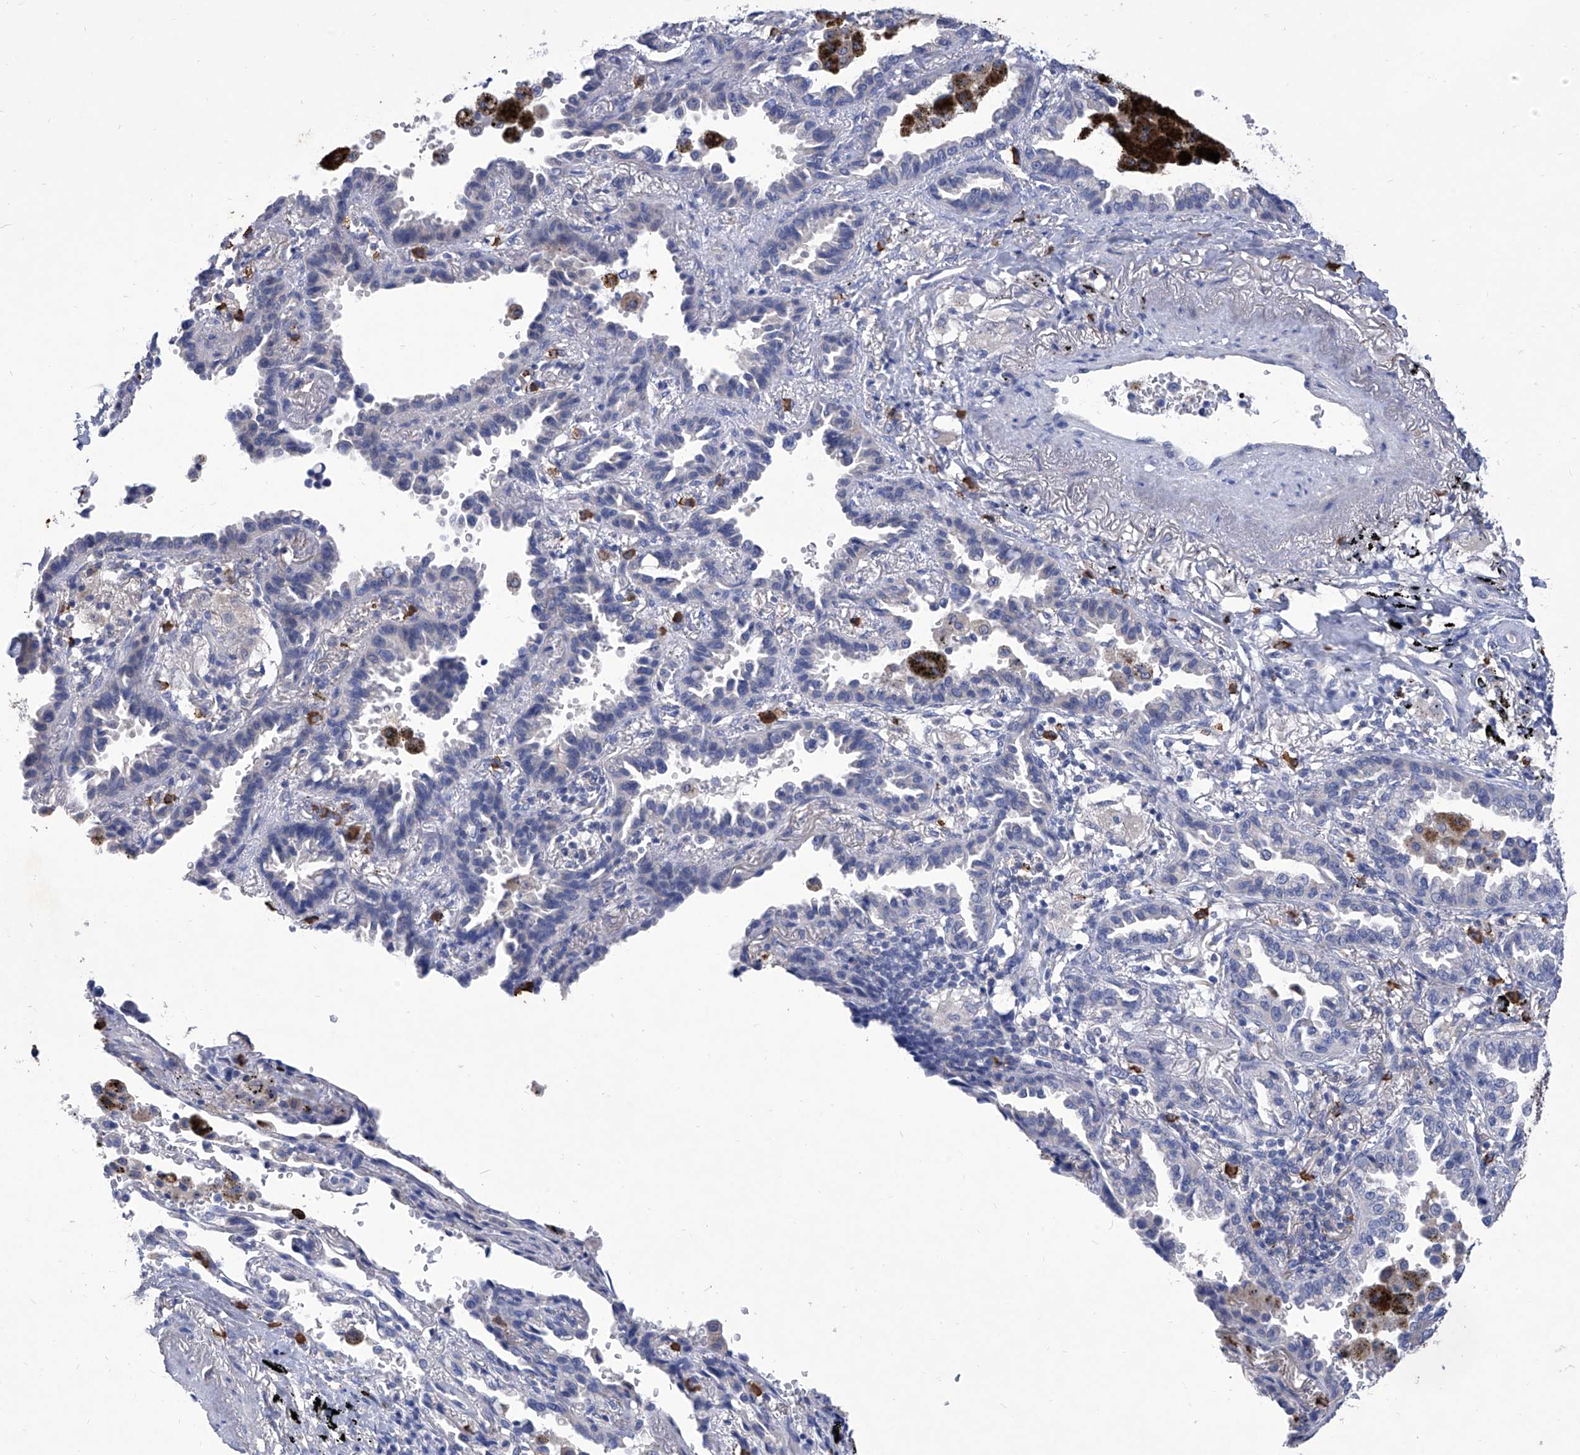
{"staining": {"intensity": "negative", "quantity": "none", "location": "none"}, "tissue": "lung cancer", "cell_type": "Tumor cells", "image_type": "cancer", "snomed": [{"axis": "morphology", "description": "Normal tissue, NOS"}, {"axis": "morphology", "description": "Adenocarcinoma, NOS"}, {"axis": "topography", "description": "Lung"}], "caption": "Immunohistochemistry (IHC) histopathology image of lung cancer (adenocarcinoma) stained for a protein (brown), which shows no staining in tumor cells.", "gene": "IFNL2", "patient": {"sex": "male", "age": 59}}